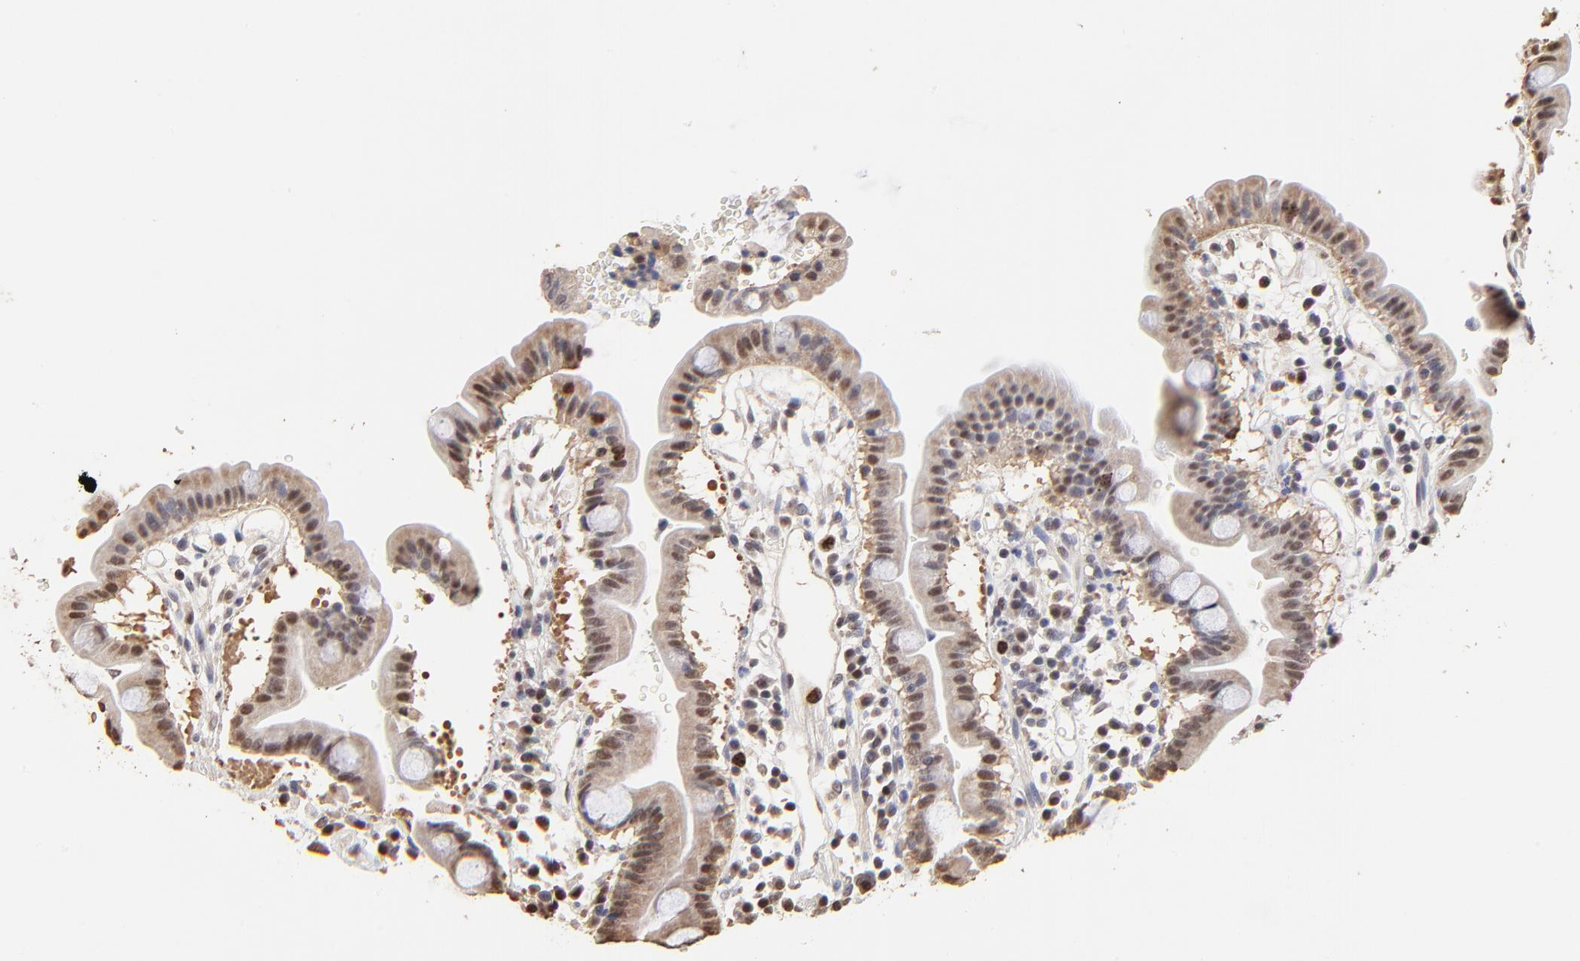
{"staining": {"intensity": "weak", "quantity": "25%-75%", "location": "cytoplasmic/membranous,nuclear"}, "tissue": "duodenum", "cell_type": "Glandular cells", "image_type": "normal", "snomed": [{"axis": "morphology", "description": "Normal tissue, NOS"}, {"axis": "topography", "description": "Duodenum"}], "caption": "An immunohistochemistry (IHC) micrograph of normal tissue is shown. Protein staining in brown highlights weak cytoplasmic/membranous,nuclear positivity in duodenum within glandular cells.", "gene": "BIRC5", "patient": {"sex": "male", "age": 50}}